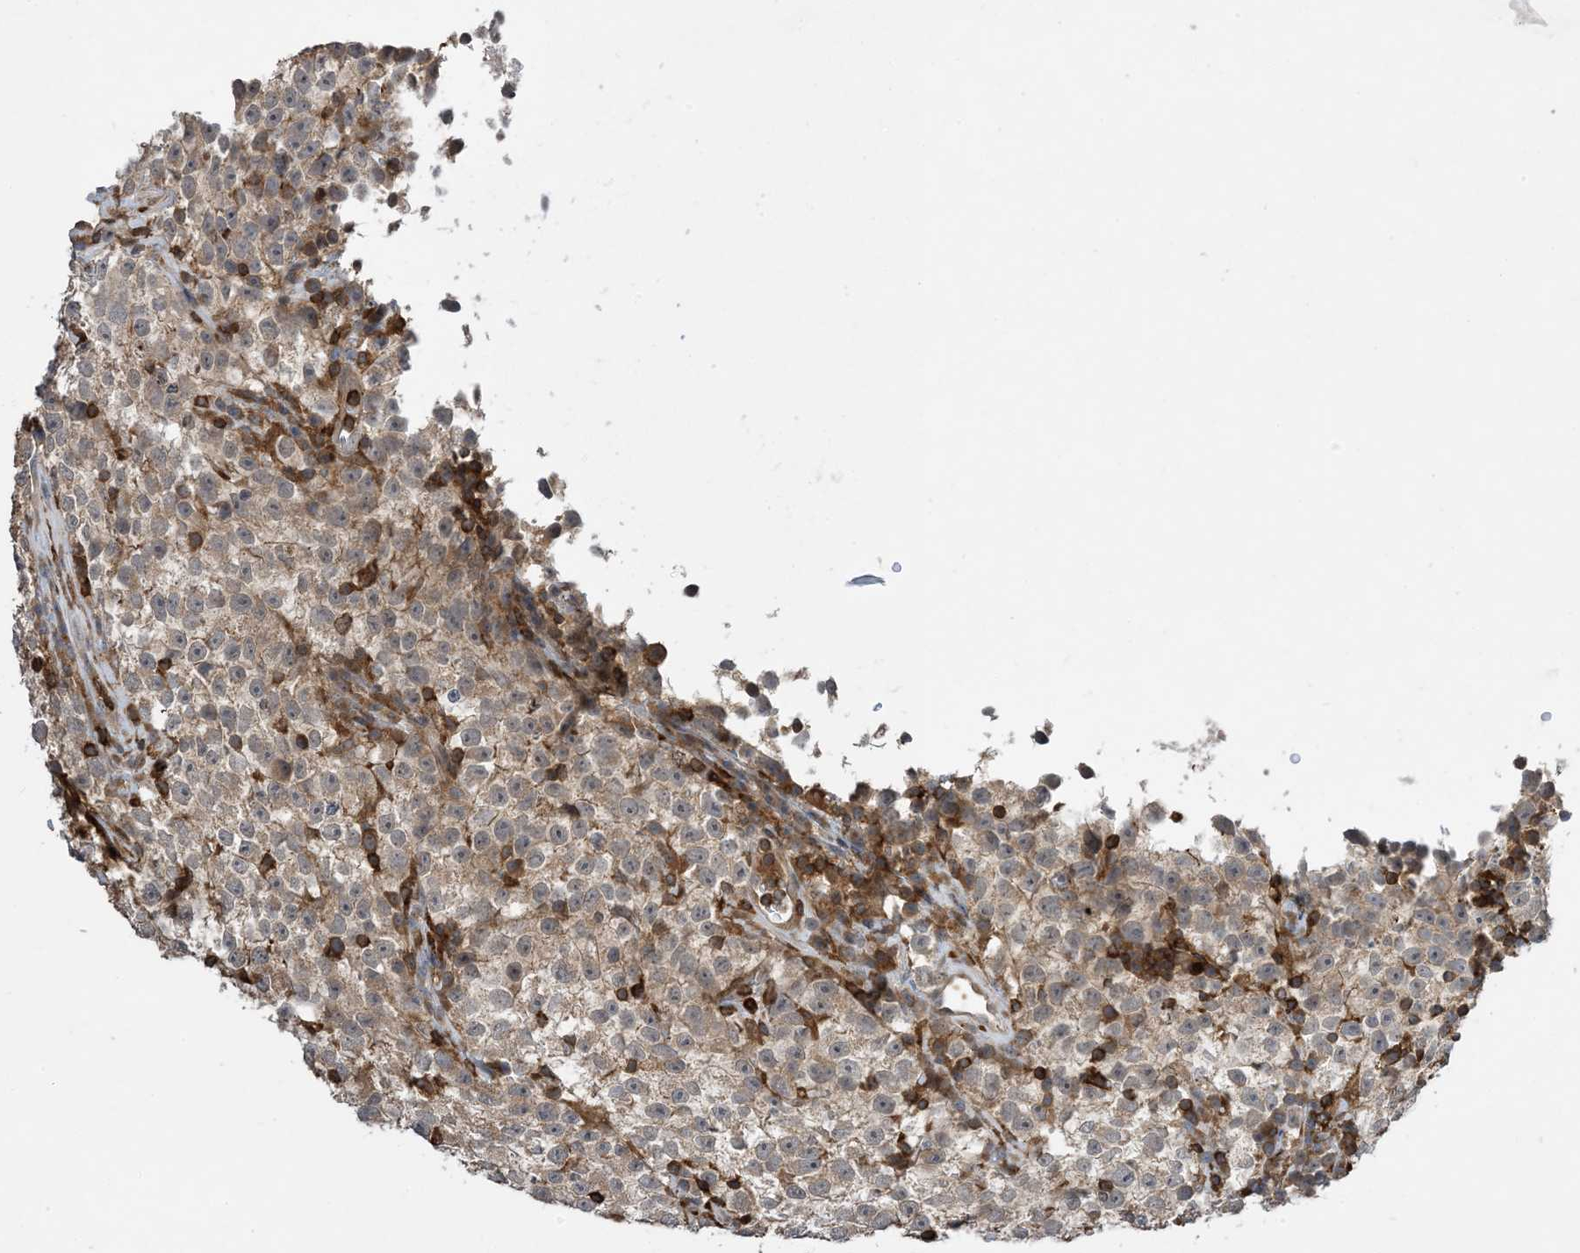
{"staining": {"intensity": "weak", "quantity": ">75%", "location": "cytoplasmic/membranous"}, "tissue": "testis cancer", "cell_type": "Tumor cells", "image_type": "cancer", "snomed": [{"axis": "morphology", "description": "Seminoma, NOS"}, {"axis": "topography", "description": "Testis"}], "caption": "Weak cytoplasmic/membranous positivity for a protein is present in approximately >75% of tumor cells of testis cancer using immunohistochemistry.", "gene": "AK9", "patient": {"sex": "male", "age": 22}}